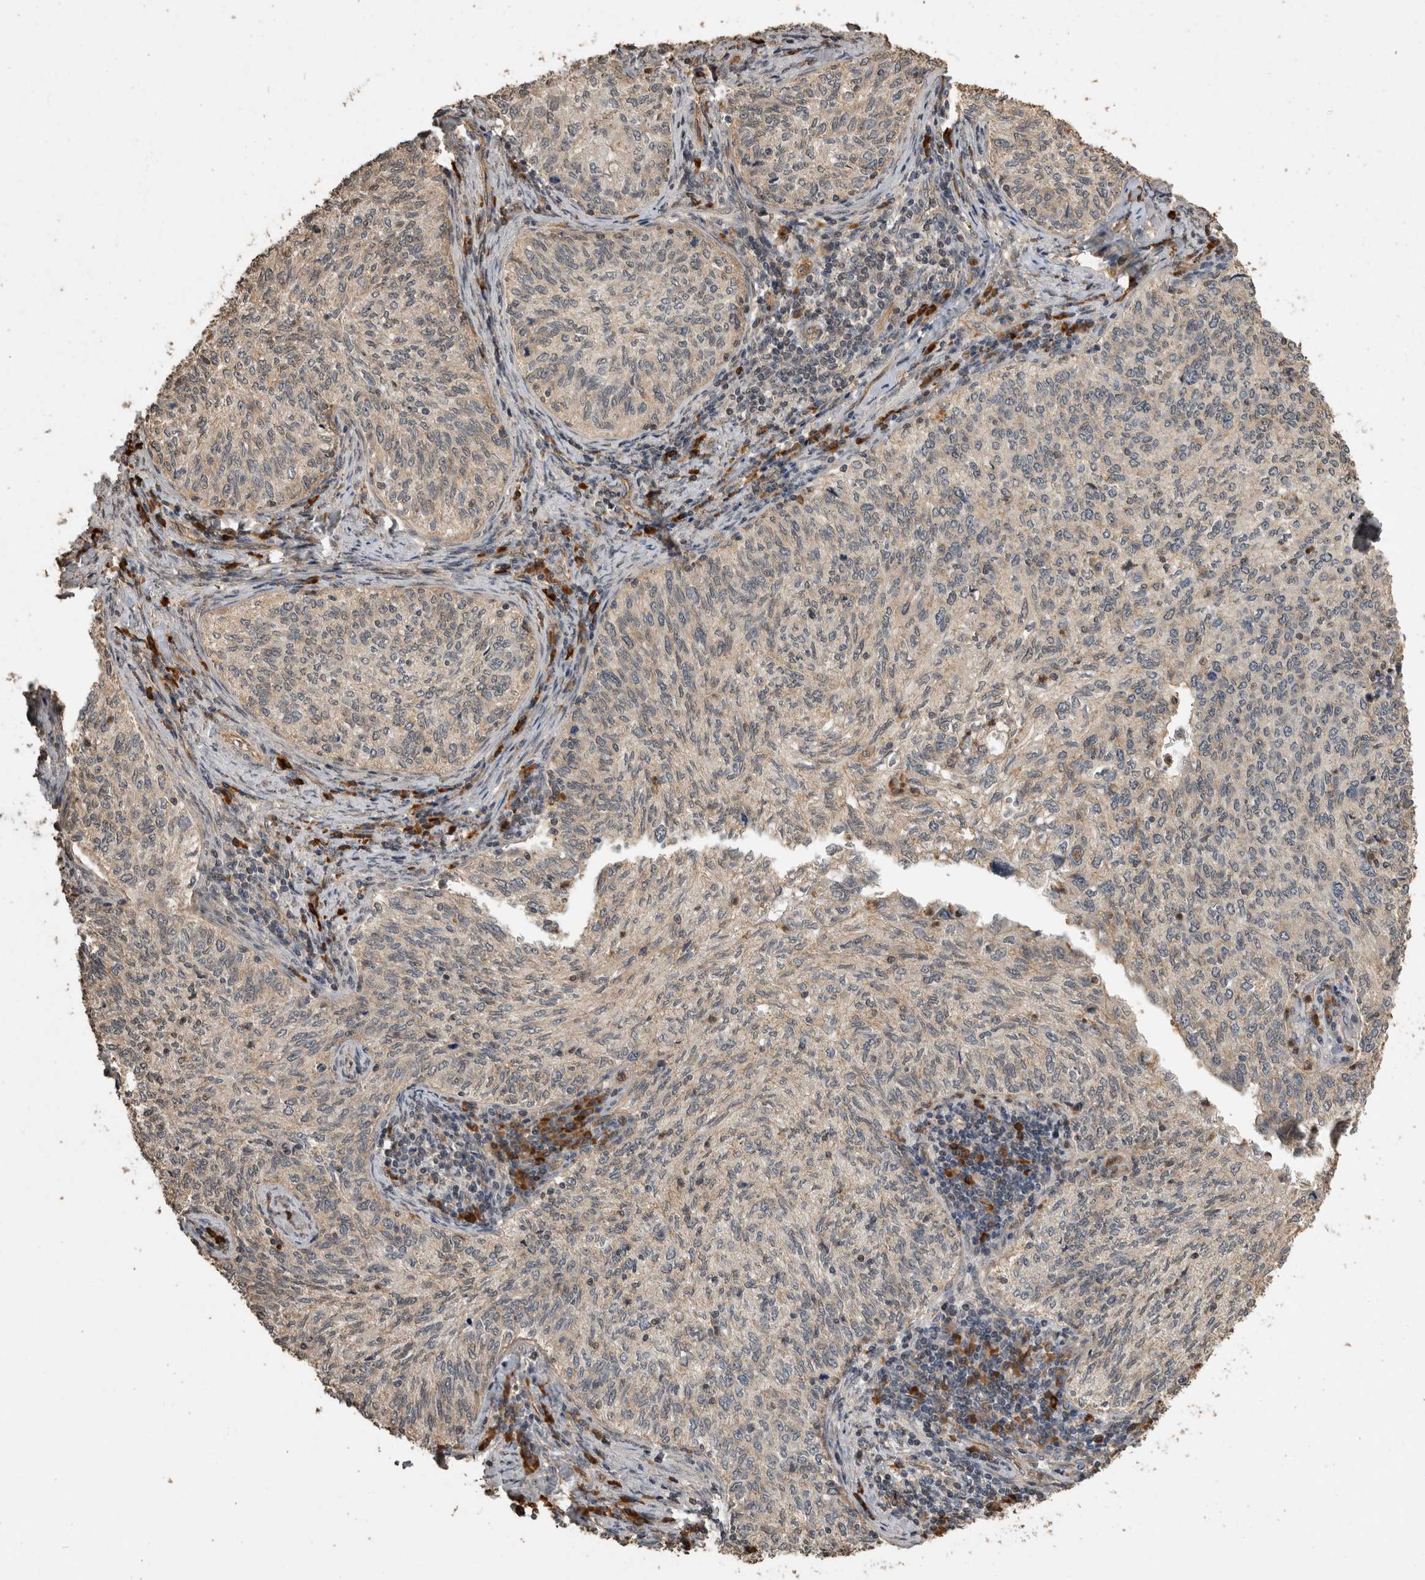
{"staining": {"intensity": "weak", "quantity": "<25%", "location": "cytoplasmic/membranous"}, "tissue": "cervical cancer", "cell_type": "Tumor cells", "image_type": "cancer", "snomed": [{"axis": "morphology", "description": "Squamous cell carcinoma, NOS"}, {"axis": "topography", "description": "Cervix"}], "caption": "This is a image of IHC staining of squamous cell carcinoma (cervical), which shows no expression in tumor cells.", "gene": "RHPN1", "patient": {"sex": "female", "age": 30}}